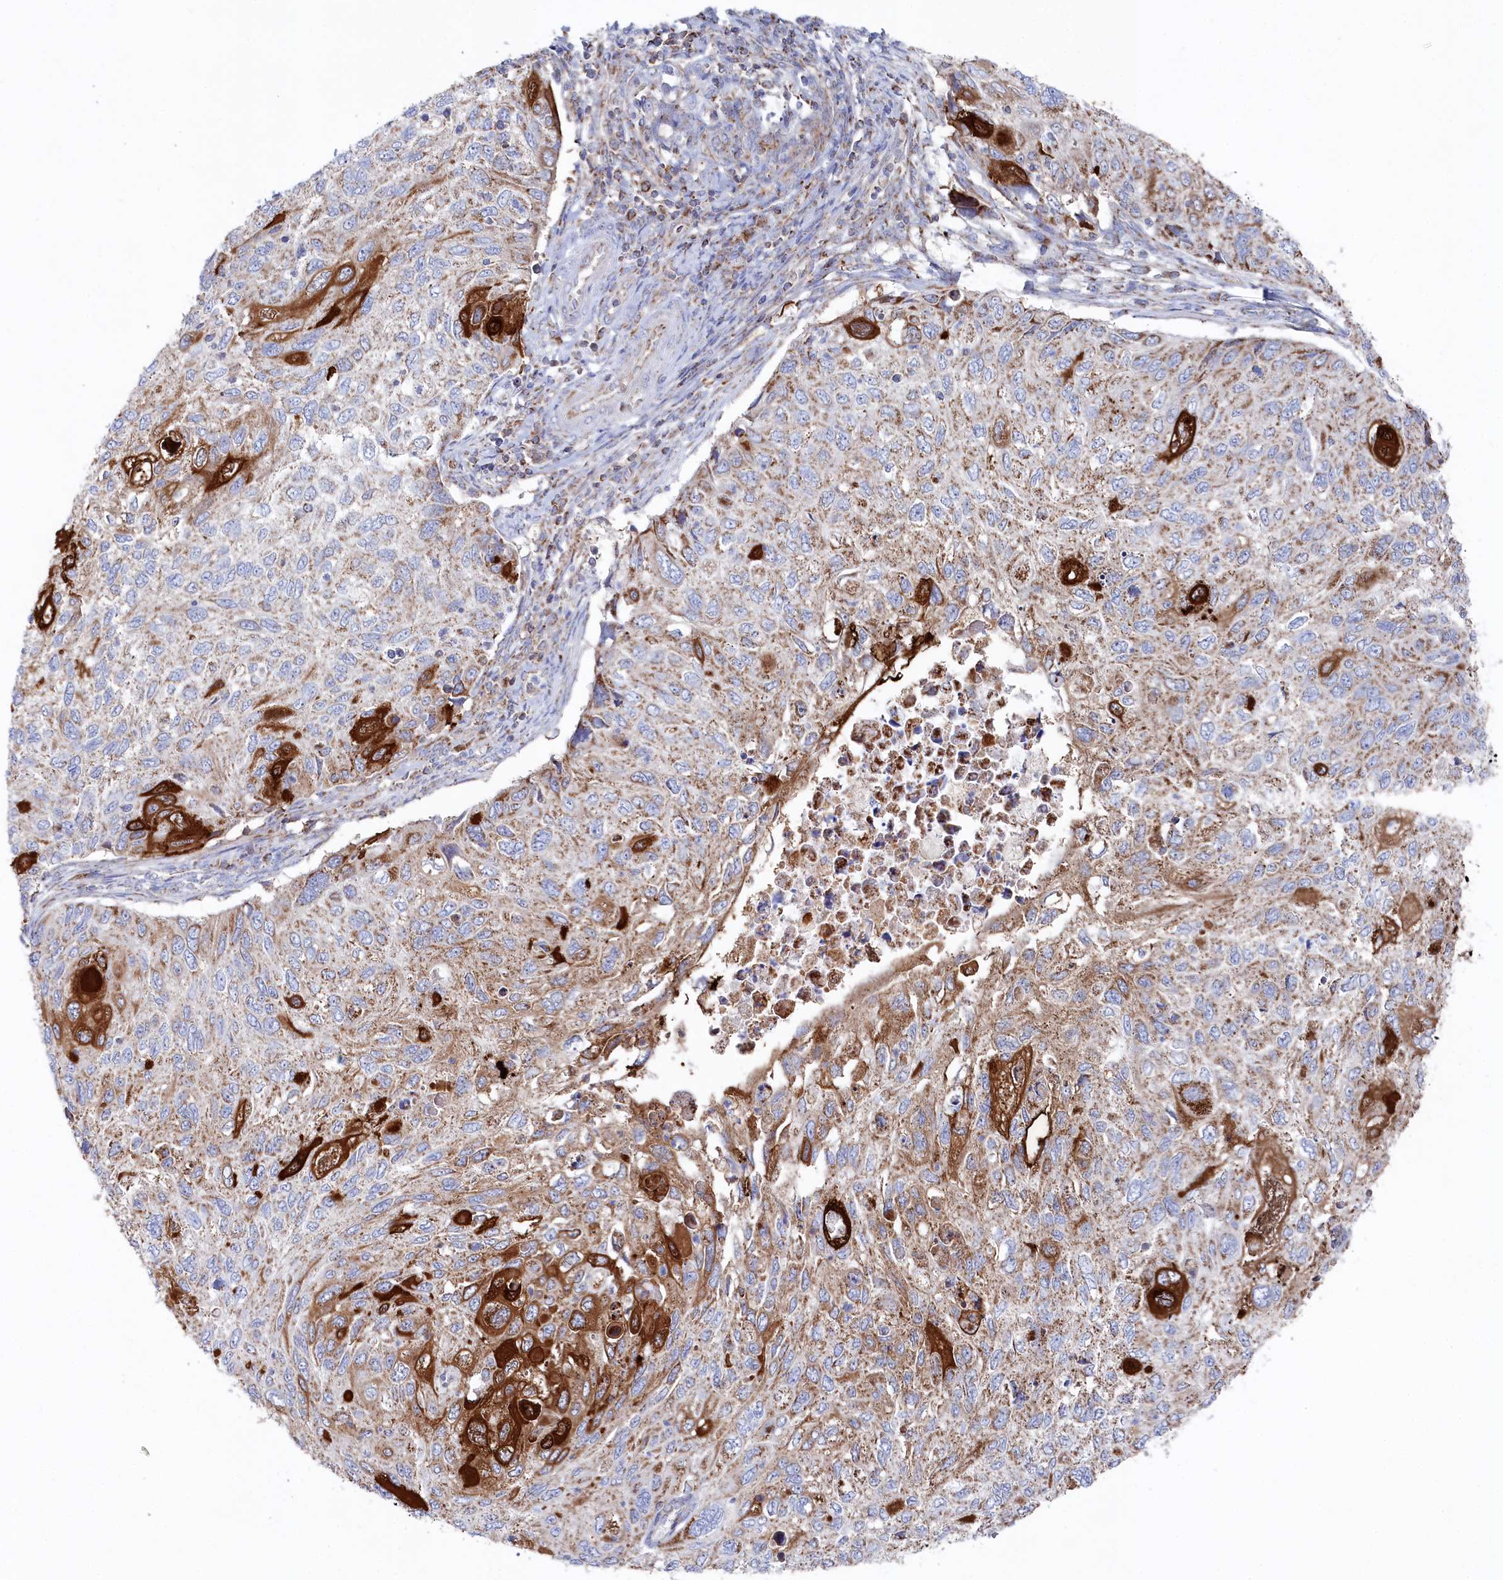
{"staining": {"intensity": "strong", "quantity": "25%-75%", "location": "cytoplasmic/membranous"}, "tissue": "cervical cancer", "cell_type": "Tumor cells", "image_type": "cancer", "snomed": [{"axis": "morphology", "description": "Squamous cell carcinoma, NOS"}, {"axis": "topography", "description": "Cervix"}], "caption": "An image of human cervical cancer stained for a protein displays strong cytoplasmic/membranous brown staining in tumor cells.", "gene": "GLS2", "patient": {"sex": "female", "age": 70}}